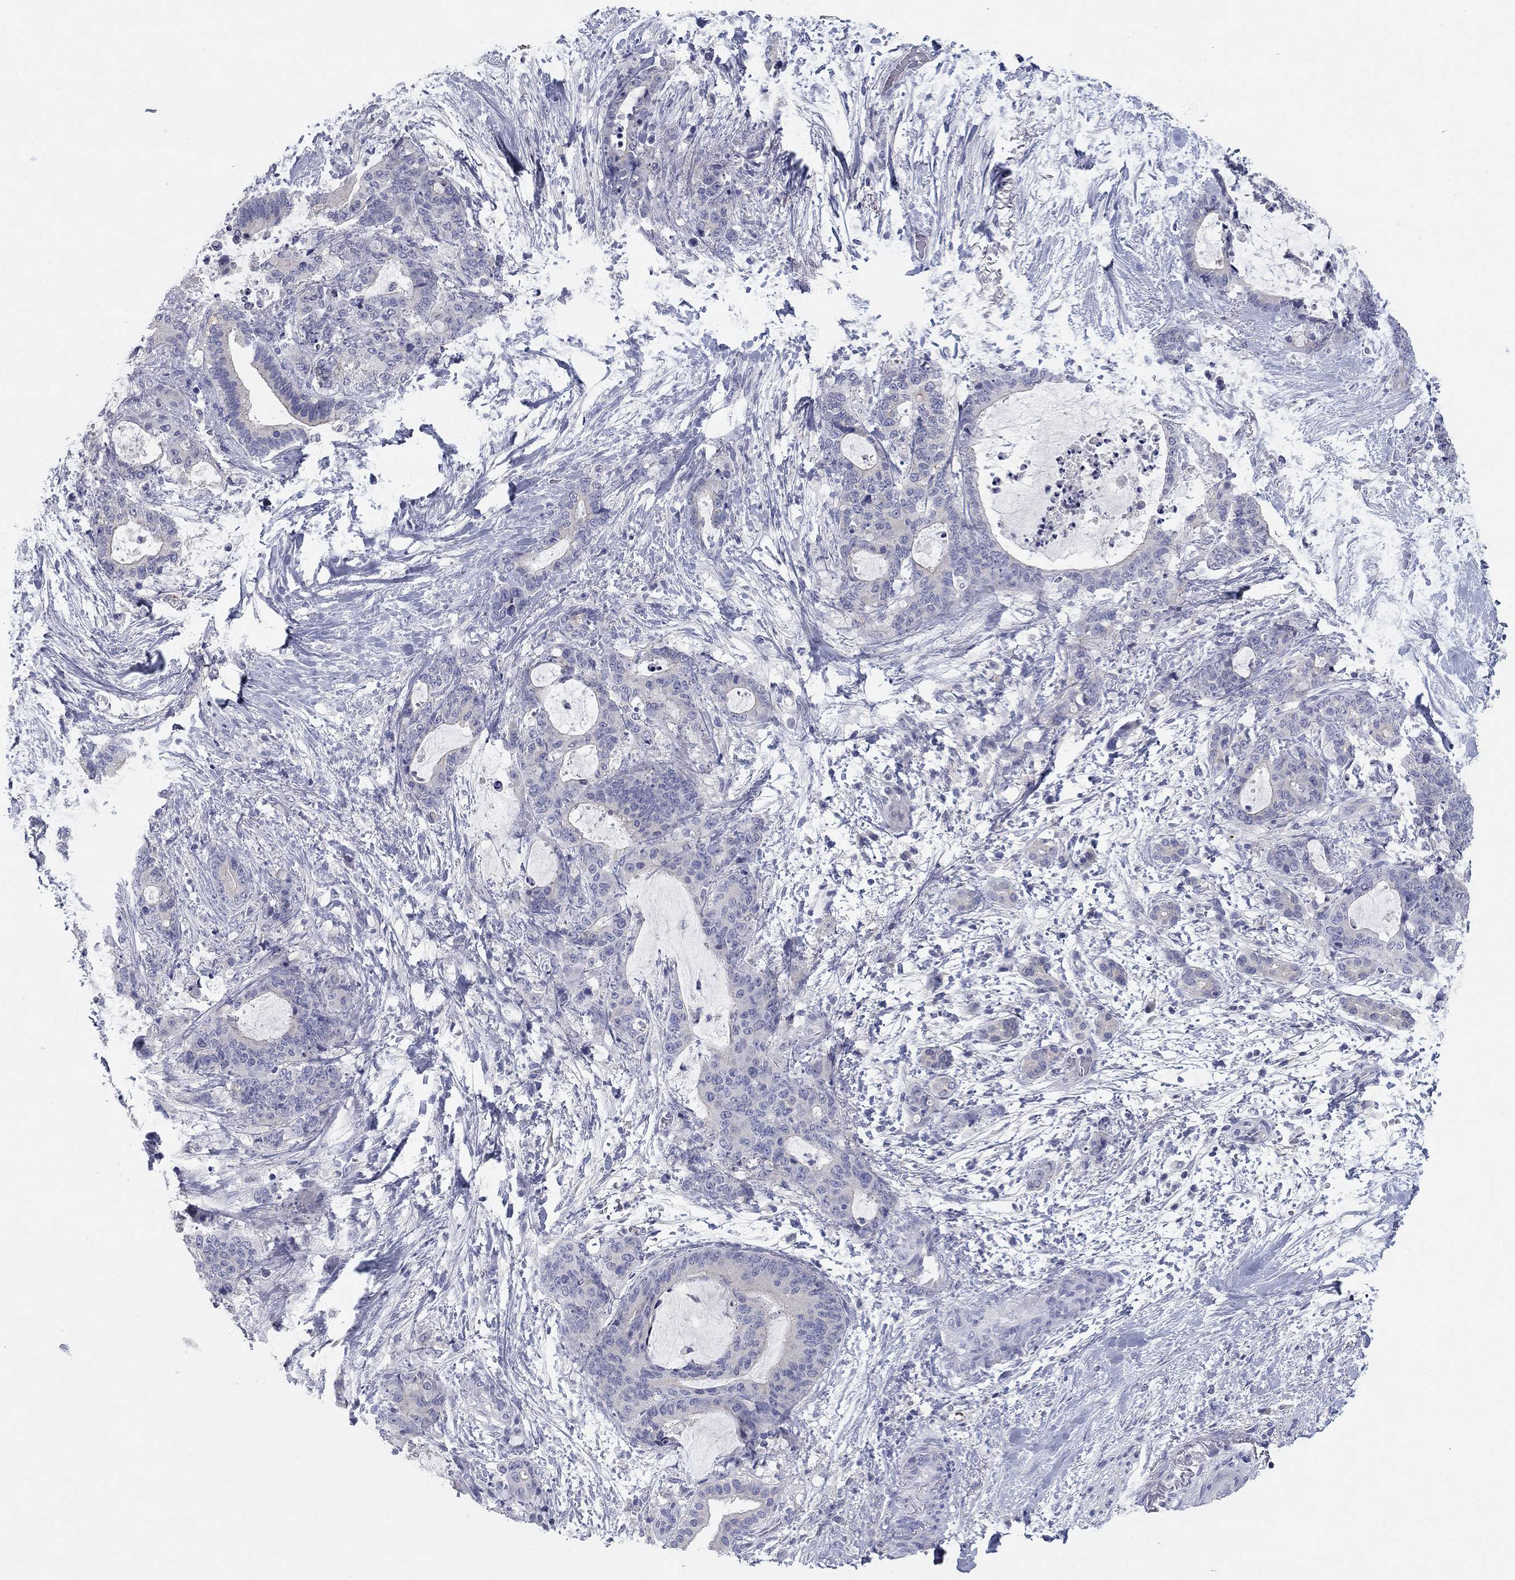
{"staining": {"intensity": "negative", "quantity": "none", "location": "none"}, "tissue": "liver cancer", "cell_type": "Tumor cells", "image_type": "cancer", "snomed": [{"axis": "morphology", "description": "Cholangiocarcinoma"}, {"axis": "topography", "description": "Liver"}], "caption": "Immunohistochemical staining of liver cancer displays no significant positivity in tumor cells. (Brightfield microscopy of DAB immunohistochemistry at high magnification).", "gene": "CNTNAP4", "patient": {"sex": "female", "age": 73}}